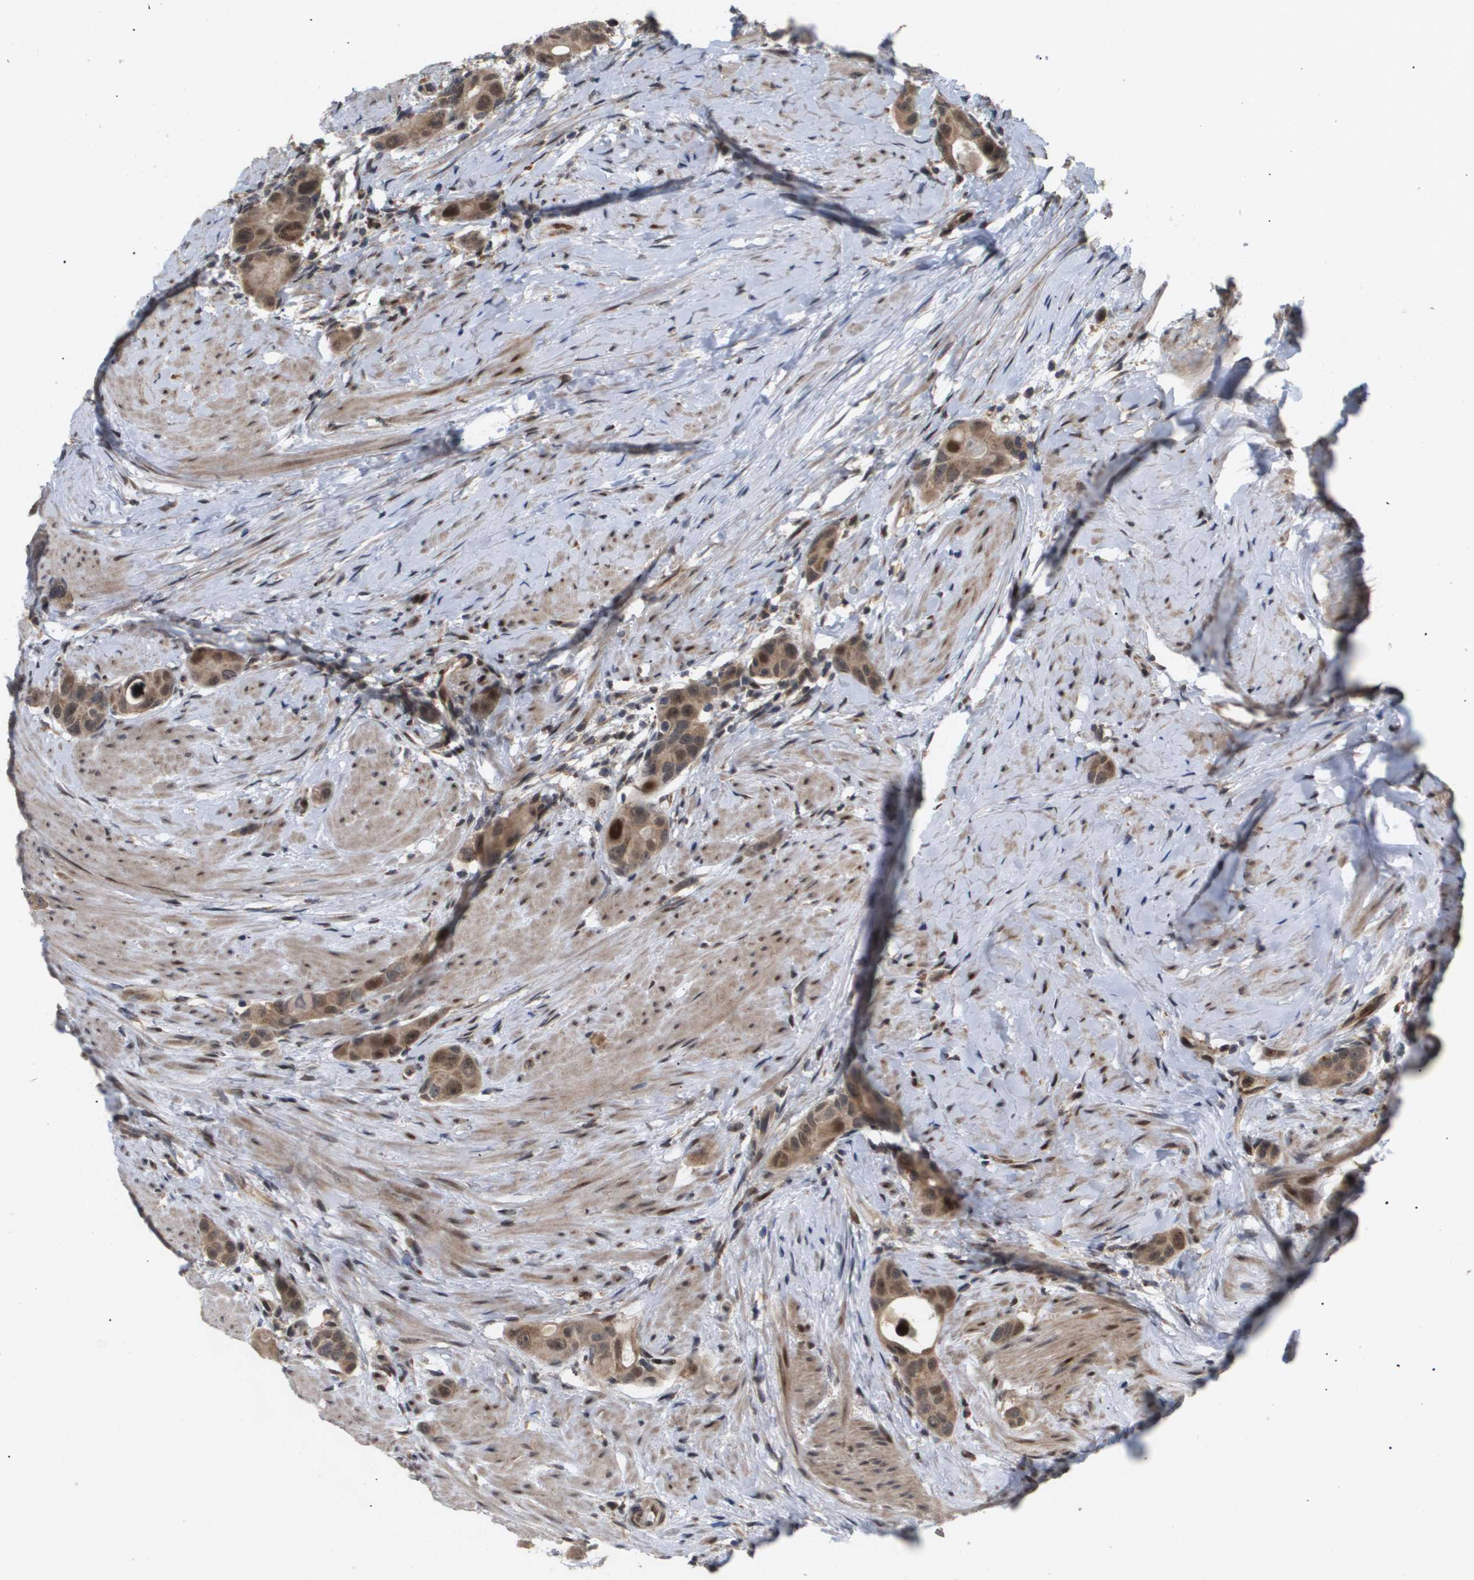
{"staining": {"intensity": "moderate", "quantity": ">75%", "location": "cytoplasmic/membranous,nuclear"}, "tissue": "colorectal cancer", "cell_type": "Tumor cells", "image_type": "cancer", "snomed": [{"axis": "morphology", "description": "Adenocarcinoma, NOS"}, {"axis": "topography", "description": "Rectum"}], "caption": "High-power microscopy captured an immunohistochemistry micrograph of colorectal cancer (adenocarcinoma), revealing moderate cytoplasmic/membranous and nuclear staining in about >75% of tumor cells. (brown staining indicates protein expression, while blue staining denotes nuclei).", "gene": "PDGFB", "patient": {"sex": "male", "age": 51}}